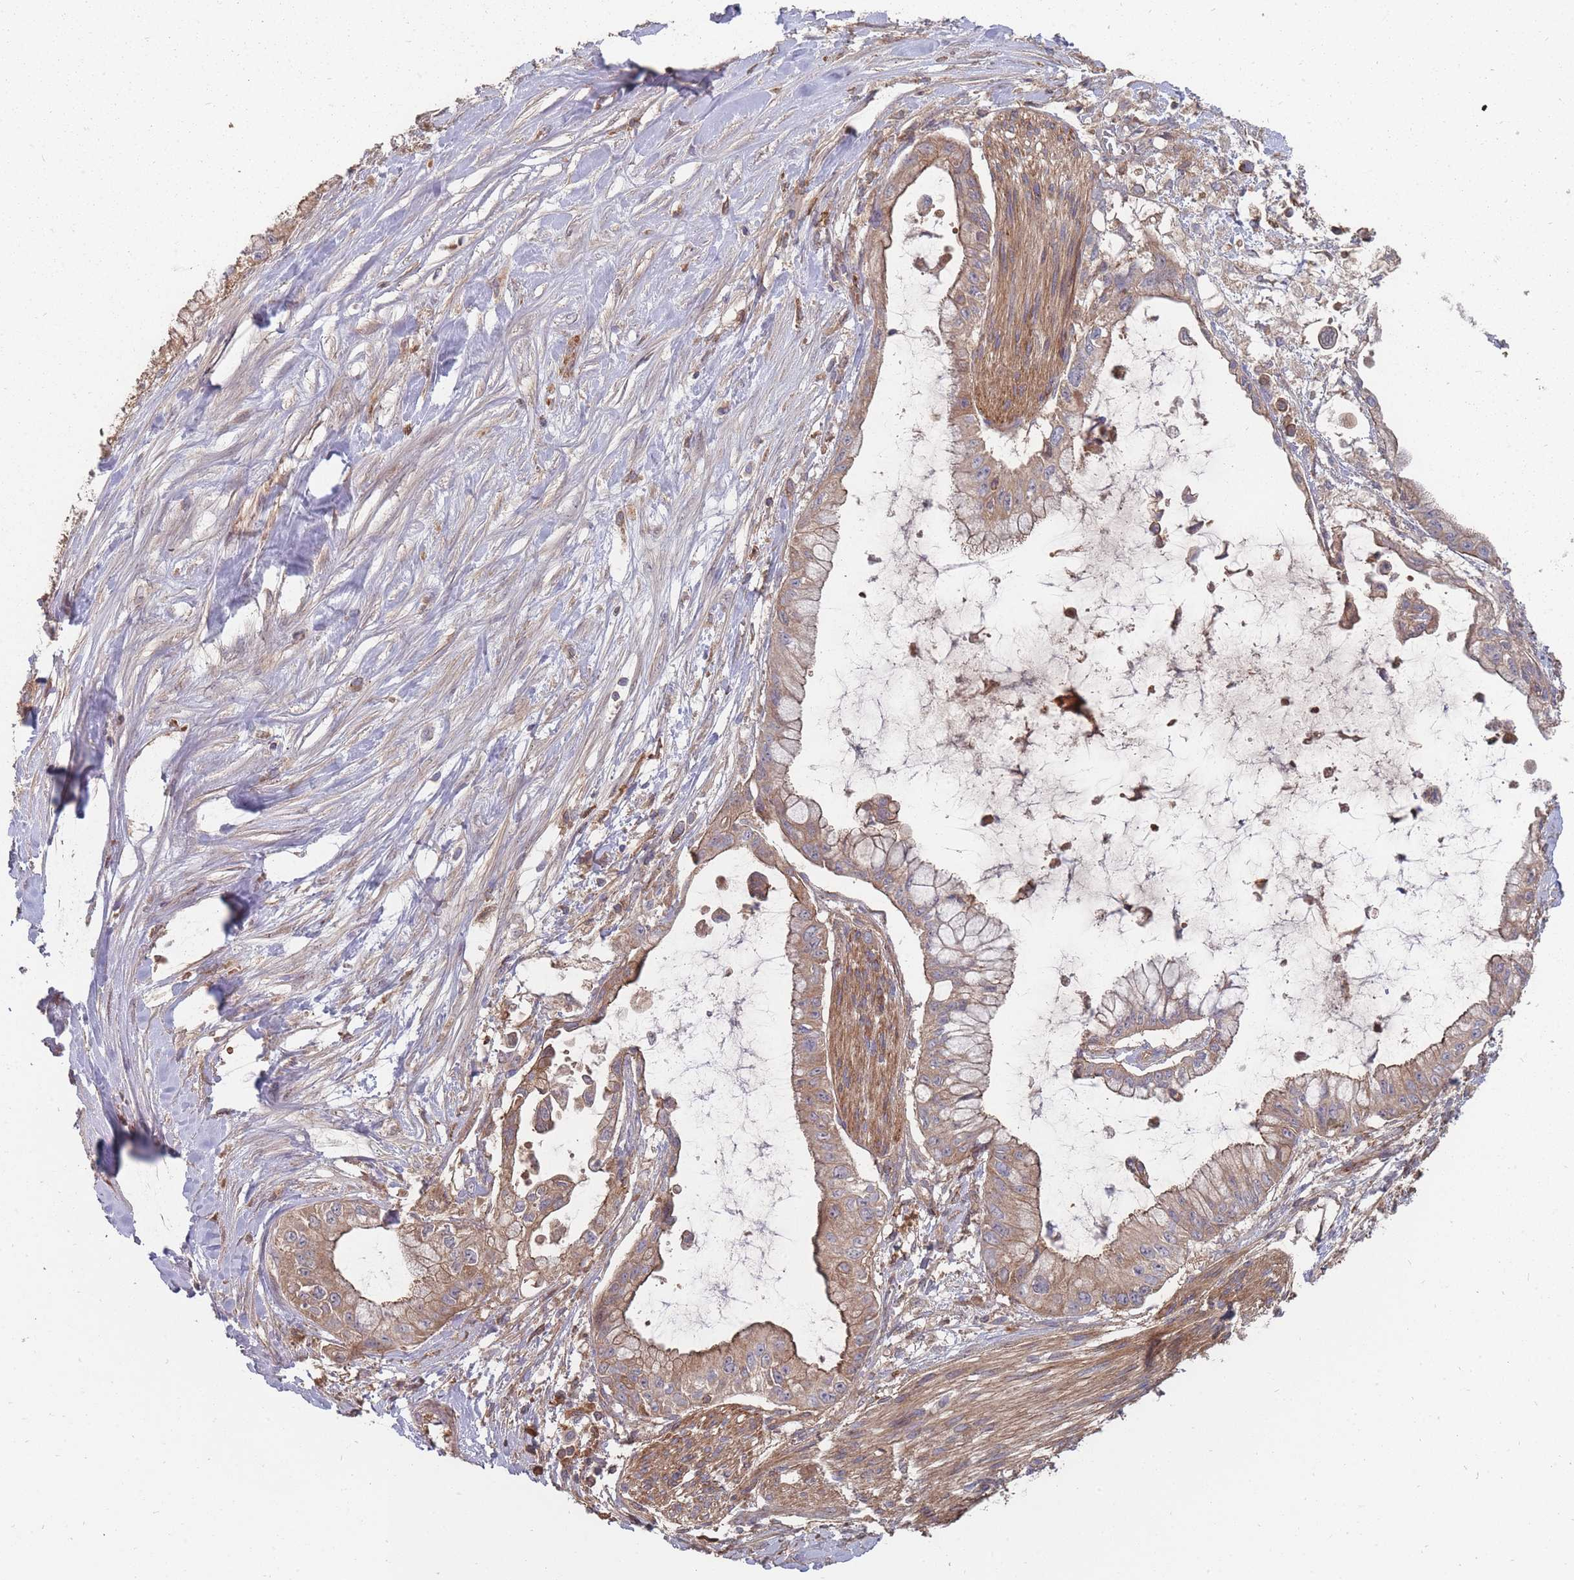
{"staining": {"intensity": "moderate", "quantity": ">75%", "location": "cytoplasmic/membranous"}, "tissue": "pancreatic cancer", "cell_type": "Tumor cells", "image_type": "cancer", "snomed": [{"axis": "morphology", "description": "Adenocarcinoma, NOS"}, {"axis": "topography", "description": "Pancreas"}], "caption": "Immunohistochemical staining of adenocarcinoma (pancreatic) exhibits medium levels of moderate cytoplasmic/membranous protein staining in approximately >75% of tumor cells.", "gene": "THSD7B", "patient": {"sex": "male", "age": 48}}